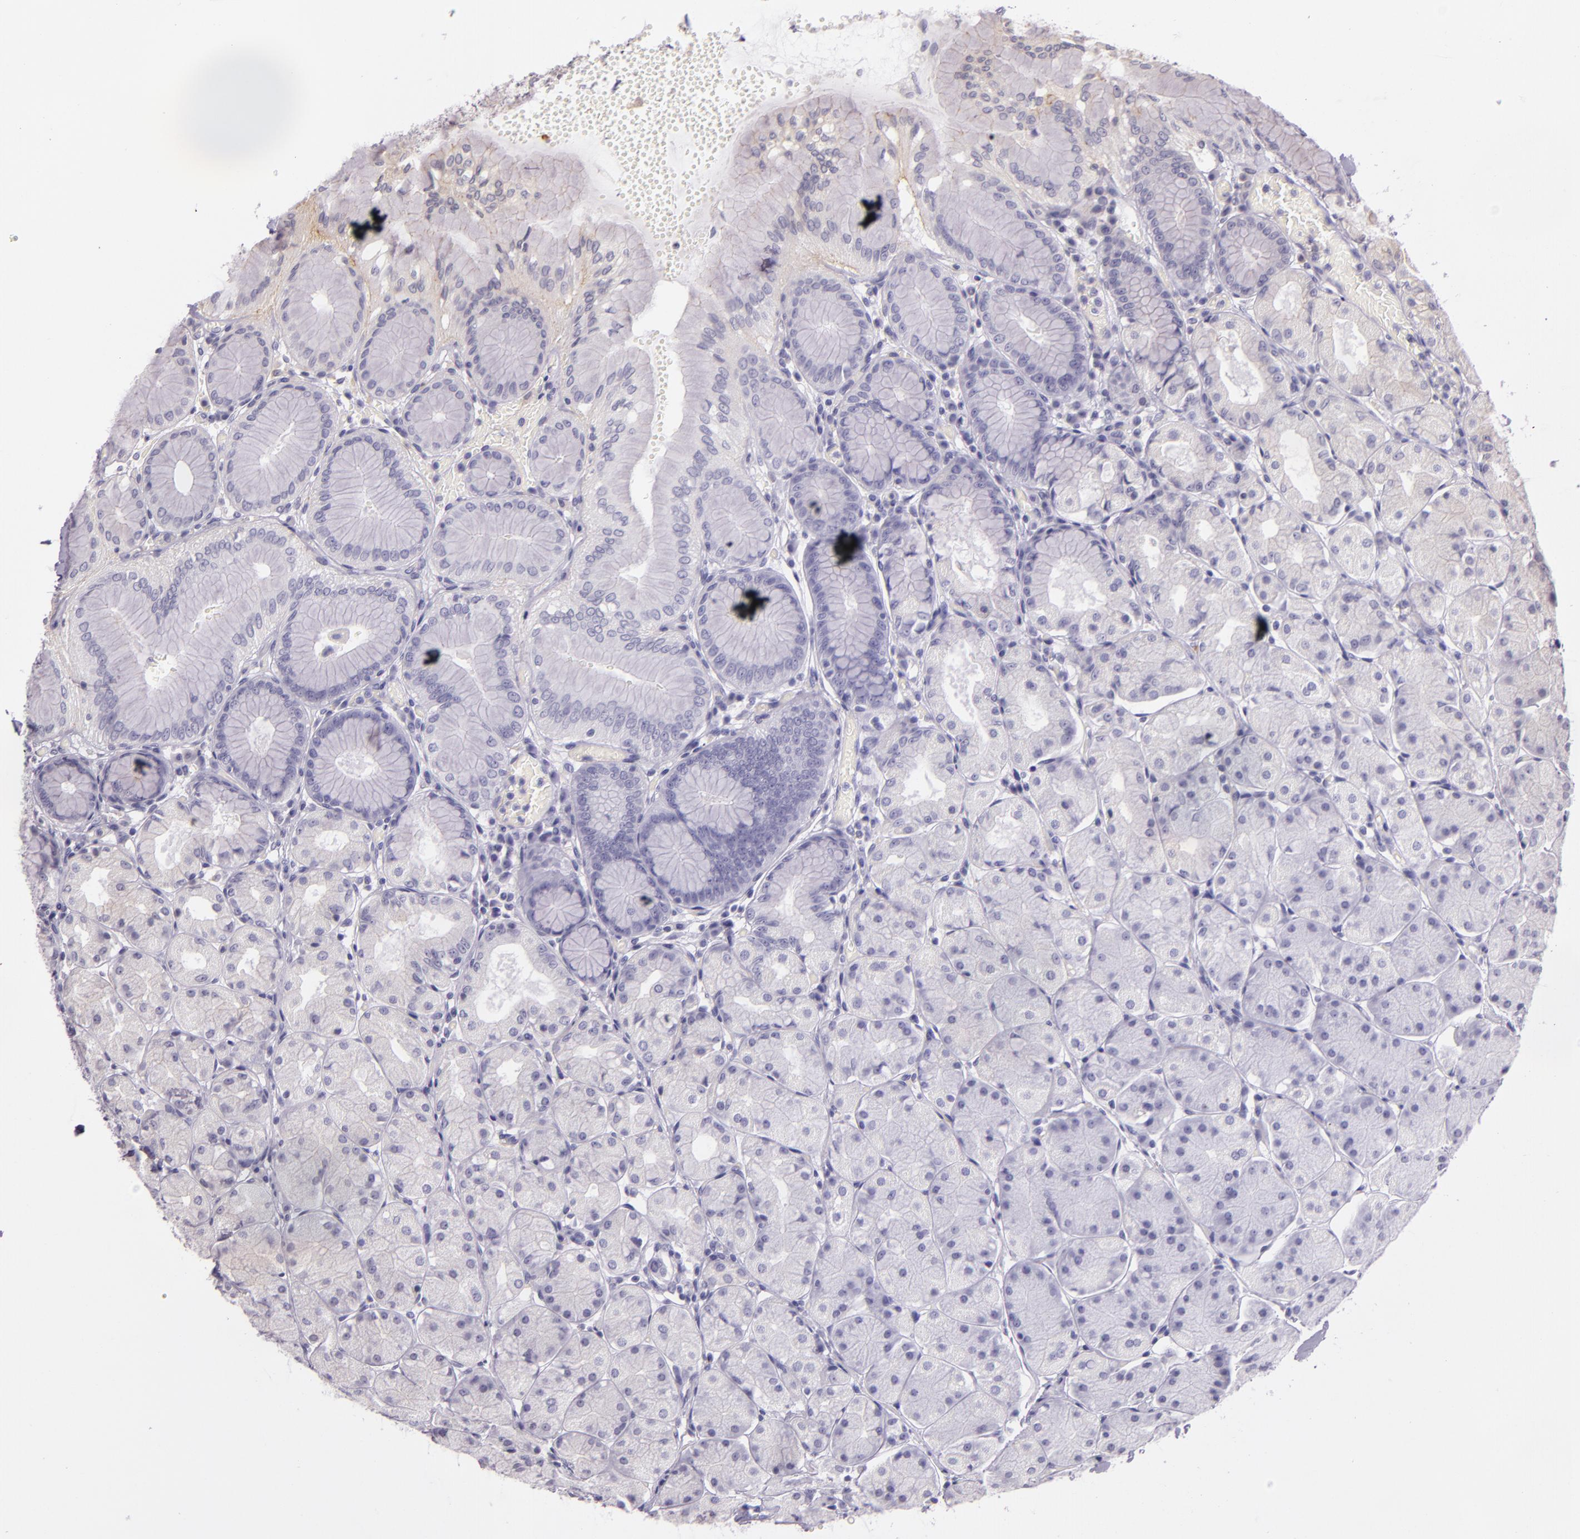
{"staining": {"intensity": "negative", "quantity": "none", "location": "none"}, "tissue": "stomach", "cell_type": "Glandular cells", "image_type": "normal", "snomed": [{"axis": "morphology", "description": "Normal tissue, NOS"}, {"axis": "topography", "description": "Stomach, upper"}, {"axis": "topography", "description": "Stomach"}], "caption": "DAB (3,3'-diaminobenzidine) immunohistochemical staining of benign human stomach demonstrates no significant expression in glandular cells.", "gene": "ARMH4", "patient": {"sex": "male", "age": 76}}